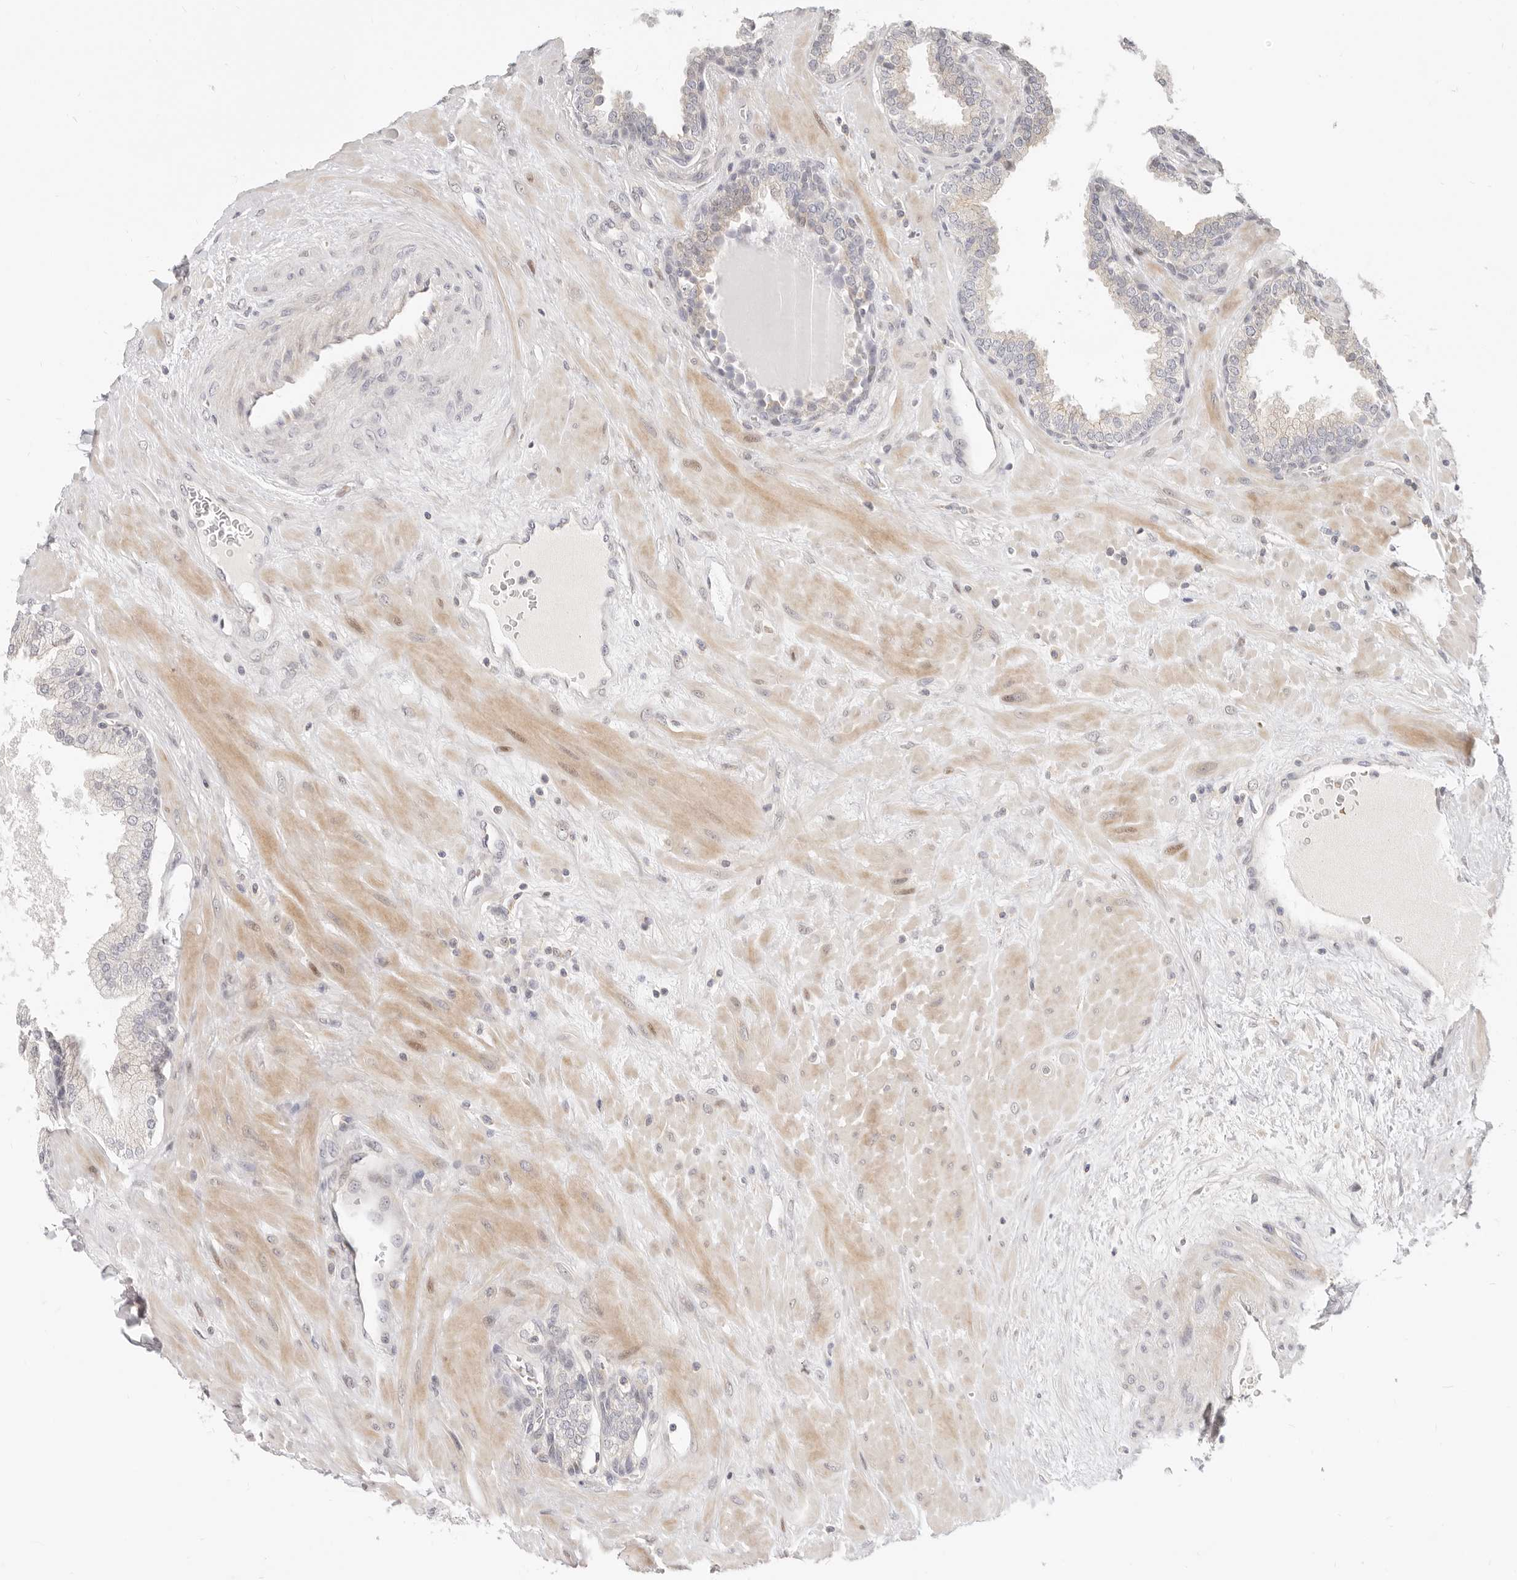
{"staining": {"intensity": "negative", "quantity": "none", "location": "none"}, "tissue": "prostate", "cell_type": "Glandular cells", "image_type": "normal", "snomed": [{"axis": "morphology", "description": "Normal tissue, NOS"}, {"axis": "topography", "description": "Prostate"}], "caption": "An IHC histopathology image of unremarkable prostate is shown. There is no staining in glandular cells of prostate.", "gene": "LTB4R2", "patient": {"sex": "male", "age": 51}}